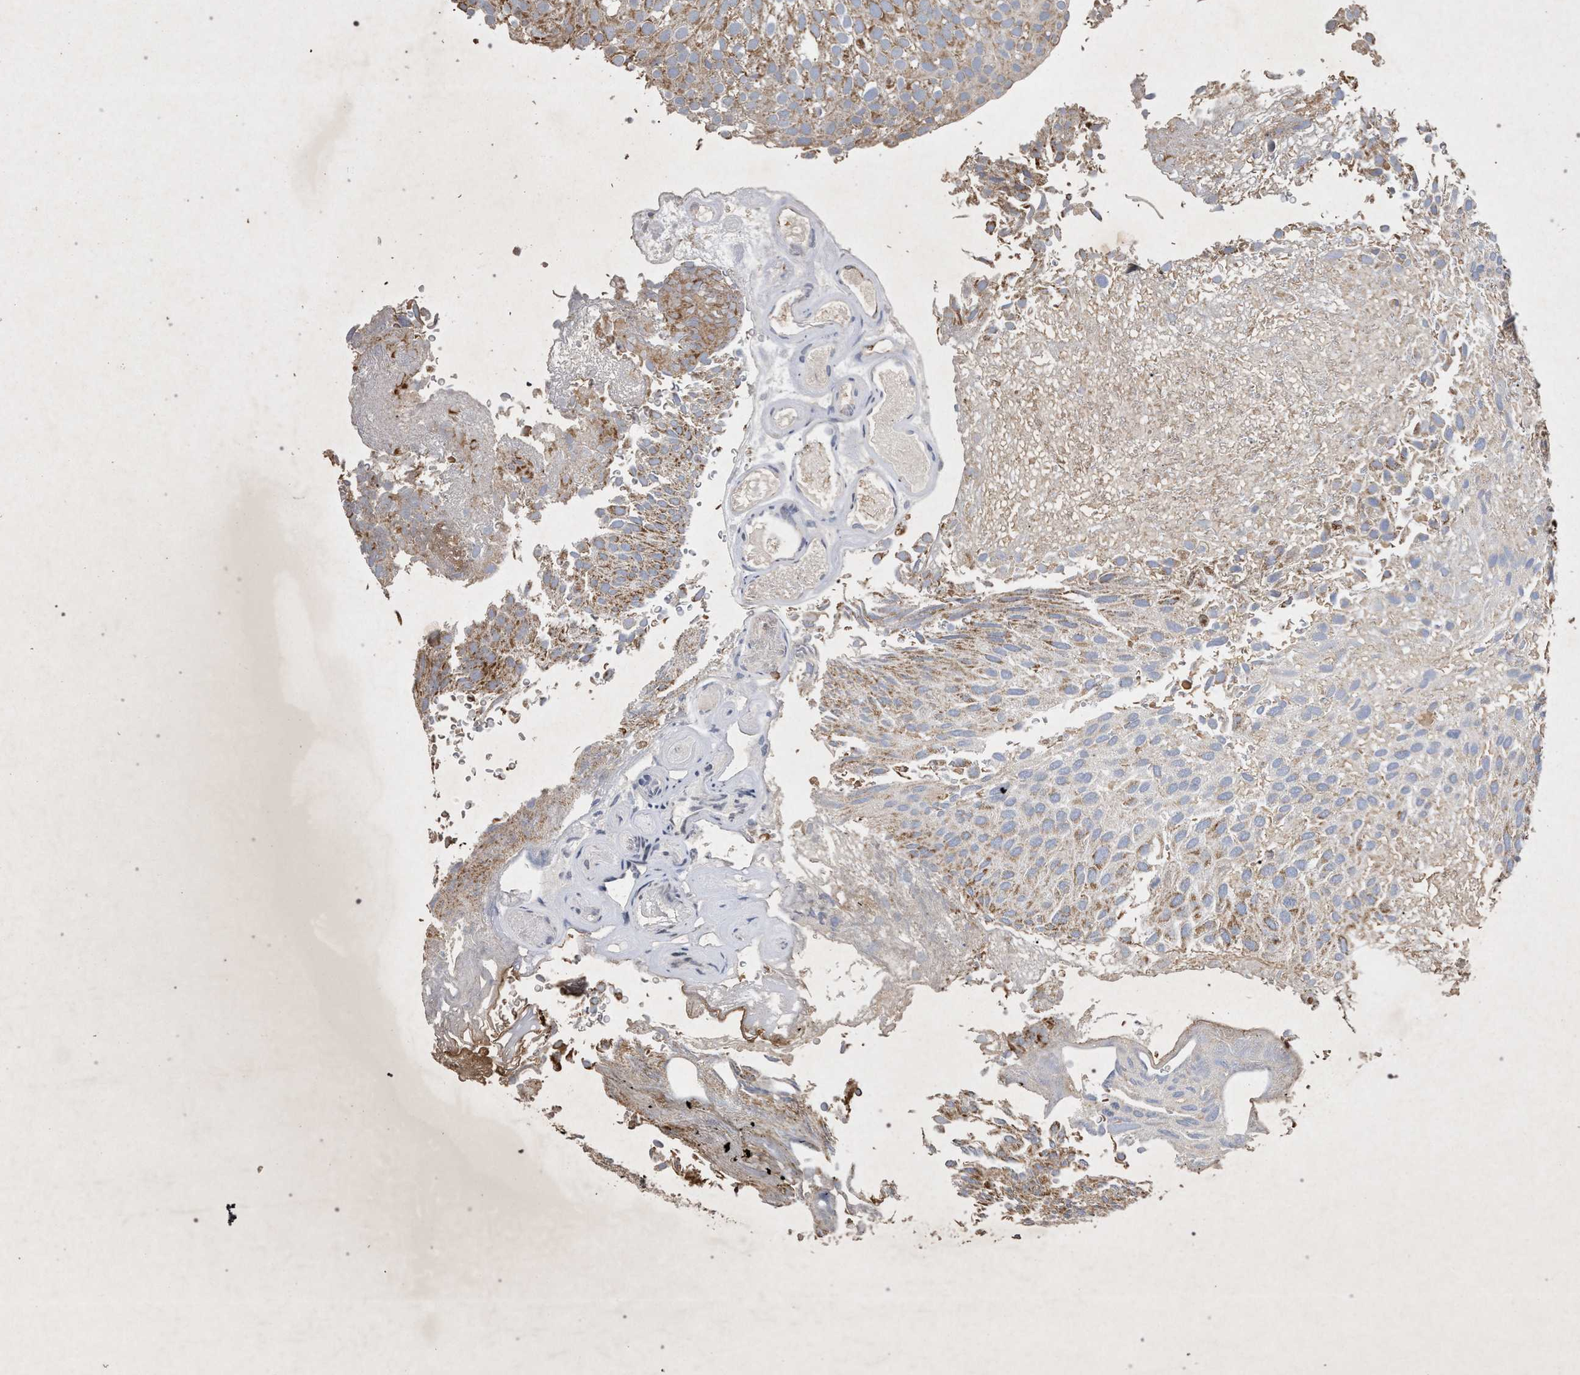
{"staining": {"intensity": "moderate", "quantity": "25%-75%", "location": "cytoplasmic/membranous"}, "tissue": "urothelial cancer", "cell_type": "Tumor cells", "image_type": "cancer", "snomed": [{"axis": "morphology", "description": "Urothelial carcinoma, Low grade"}, {"axis": "topography", "description": "Urinary bladder"}], "caption": "IHC of urothelial cancer demonstrates medium levels of moderate cytoplasmic/membranous expression in approximately 25%-75% of tumor cells.", "gene": "PKD2L1", "patient": {"sex": "male", "age": 78}}